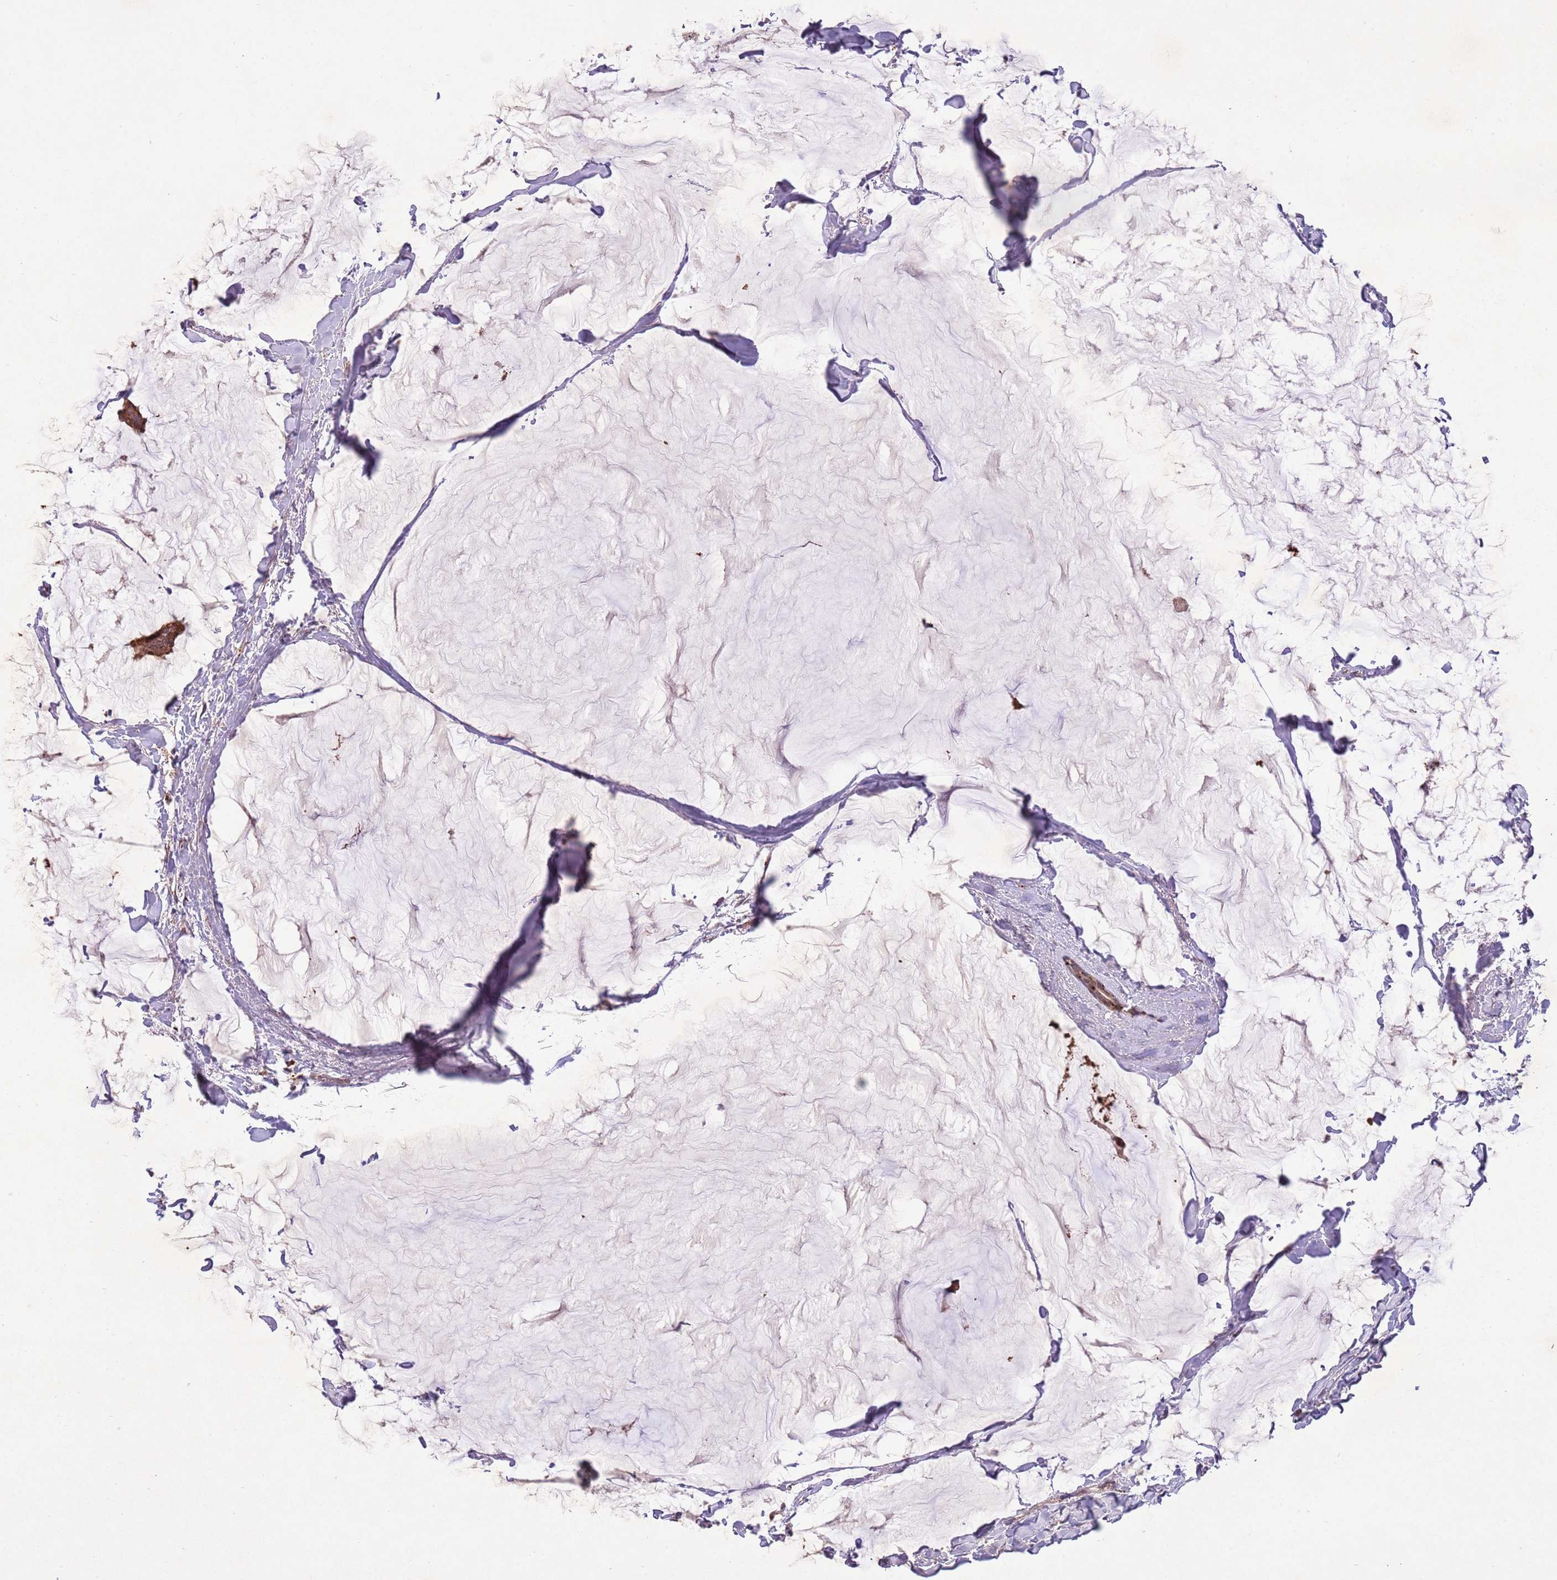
{"staining": {"intensity": "moderate", "quantity": ">75%", "location": "cytoplasmic/membranous"}, "tissue": "breast cancer", "cell_type": "Tumor cells", "image_type": "cancer", "snomed": [{"axis": "morphology", "description": "Duct carcinoma"}, {"axis": "topography", "description": "Breast"}], "caption": "Protein staining exhibits moderate cytoplasmic/membranous expression in approximately >75% of tumor cells in invasive ductal carcinoma (breast).", "gene": "TRIM27", "patient": {"sex": "female", "age": 93}}